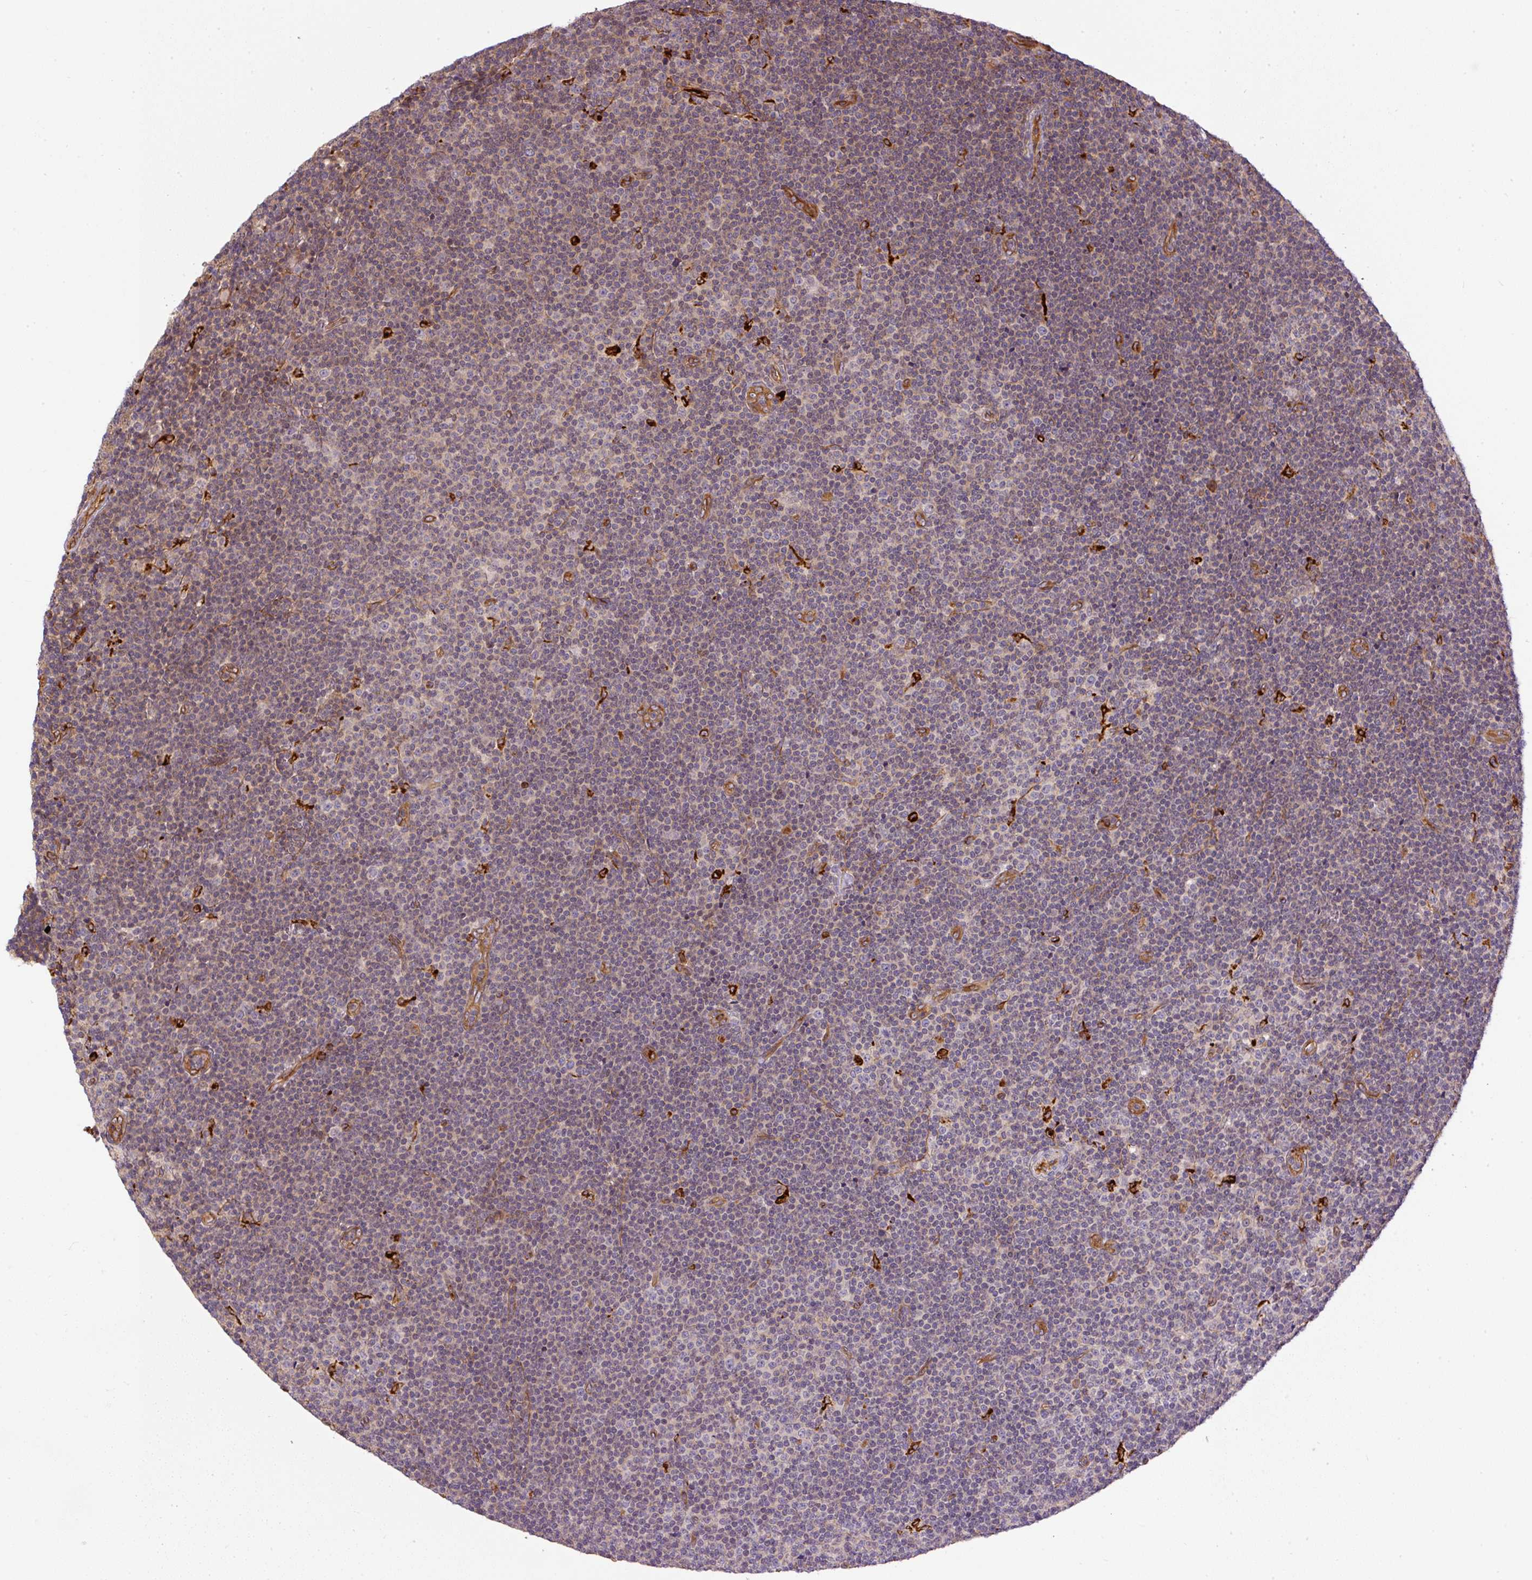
{"staining": {"intensity": "weak", "quantity": "<25%", "location": "cytoplasmic/membranous"}, "tissue": "lymphoma", "cell_type": "Tumor cells", "image_type": "cancer", "snomed": [{"axis": "morphology", "description": "Malignant lymphoma, non-Hodgkin's type, Low grade"}, {"axis": "topography", "description": "Lymph node"}], "caption": "An image of human lymphoma is negative for staining in tumor cells.", "gene": "B3GALT5", "patient": {"sex": "male", "age": 48}}